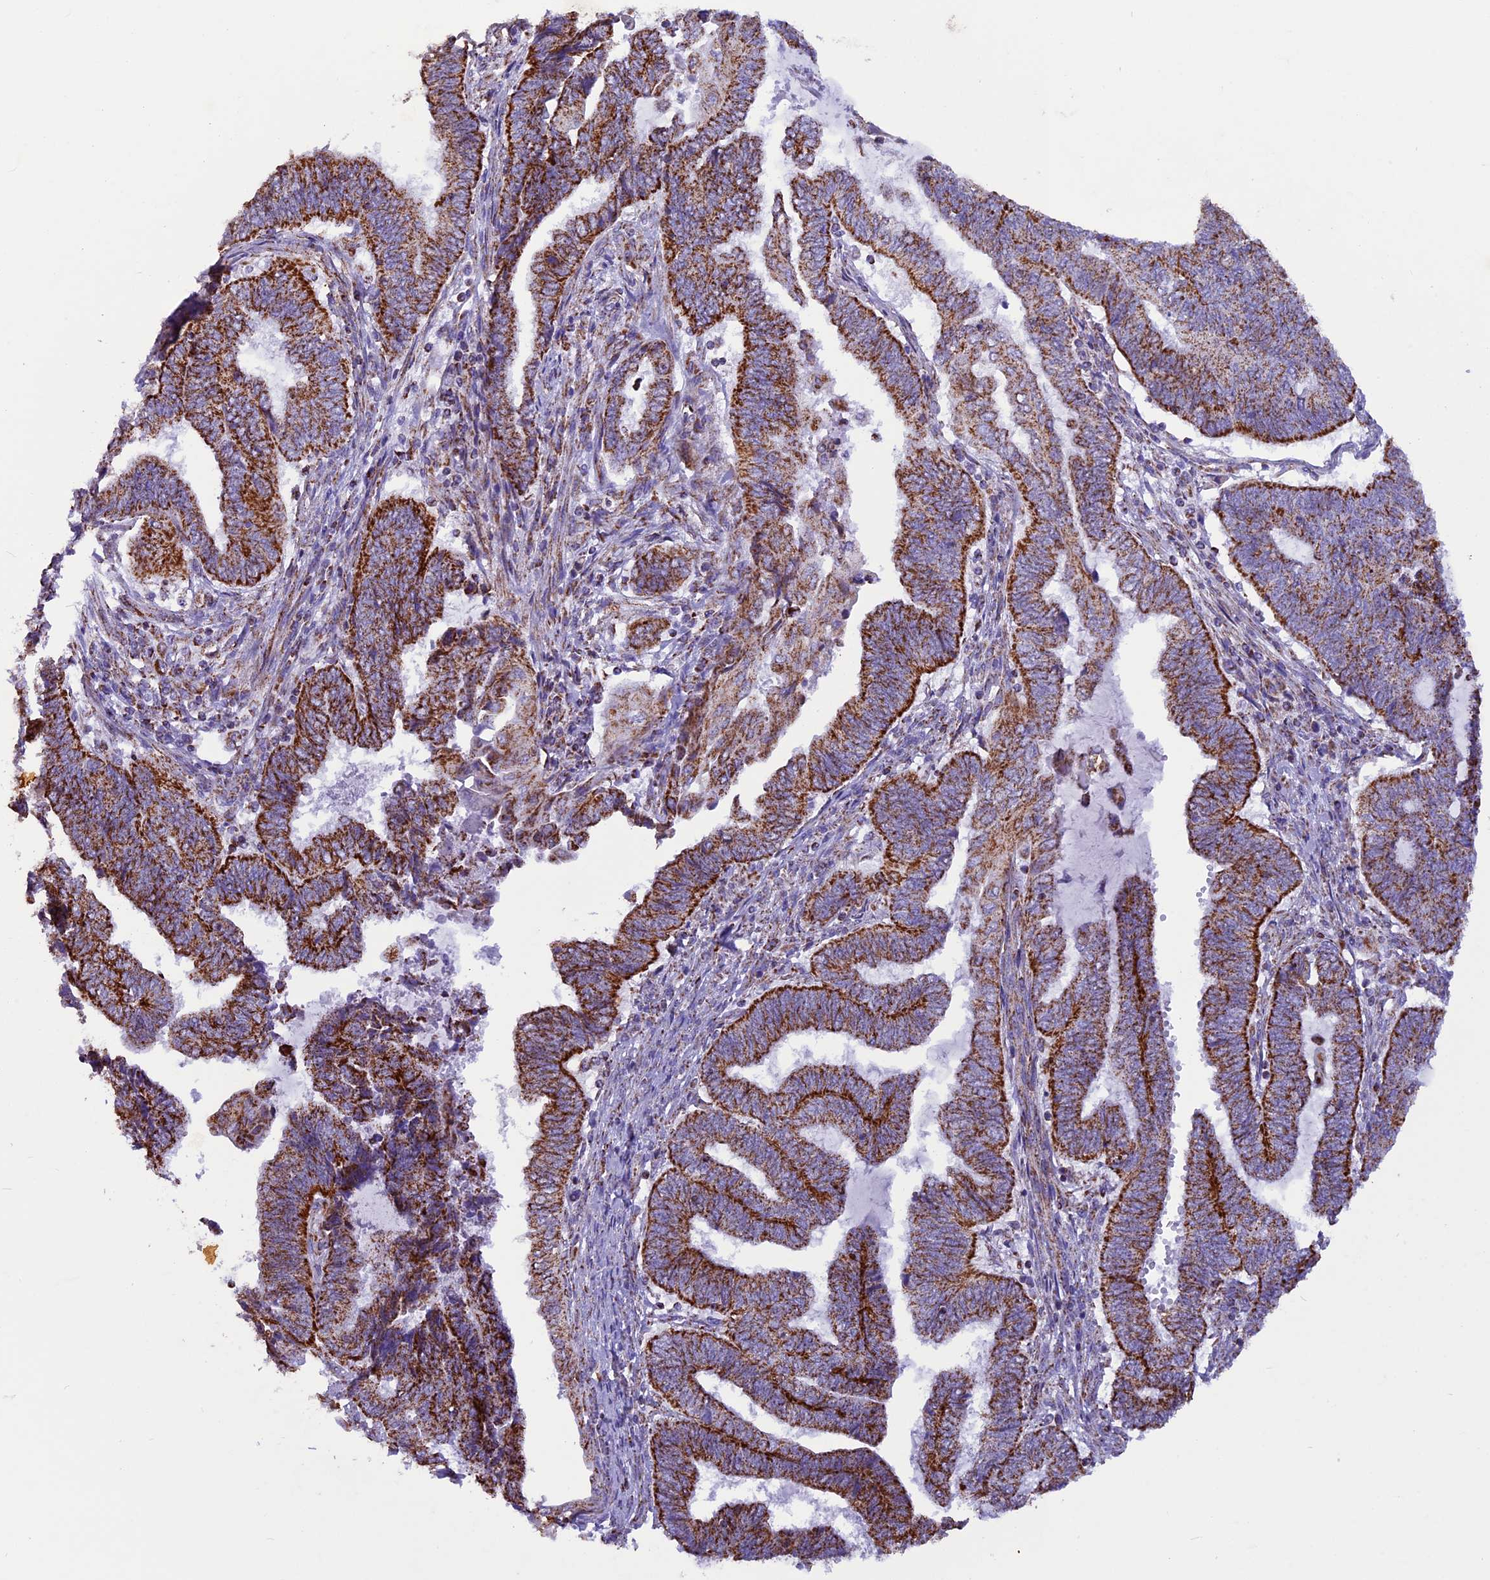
{"staining": {"intensity": "strong", "quantity": ">75%", "location": "cytoplasmic/membranous"}, "tissue": "endometrial cancer", "cell_type": "Tumor cells", "image_type": "cancer", "snomed": [{"axis": "morphology", "description": "Adenocarcinoma, NOS"}, {"axis": "topography", "description": "Uterus"}, {"axis": "topography", "description": "Endometrium"}], "caption": "The photomicrograph displays immunohistochemical staining of endometrial adenocarcinoma. There is strong cytoplasmic/membranous positivity is appreciated in about >75% of tumor cells.", "gene": "ICA1L", "patient": {"sex": "female", "age": 70}}